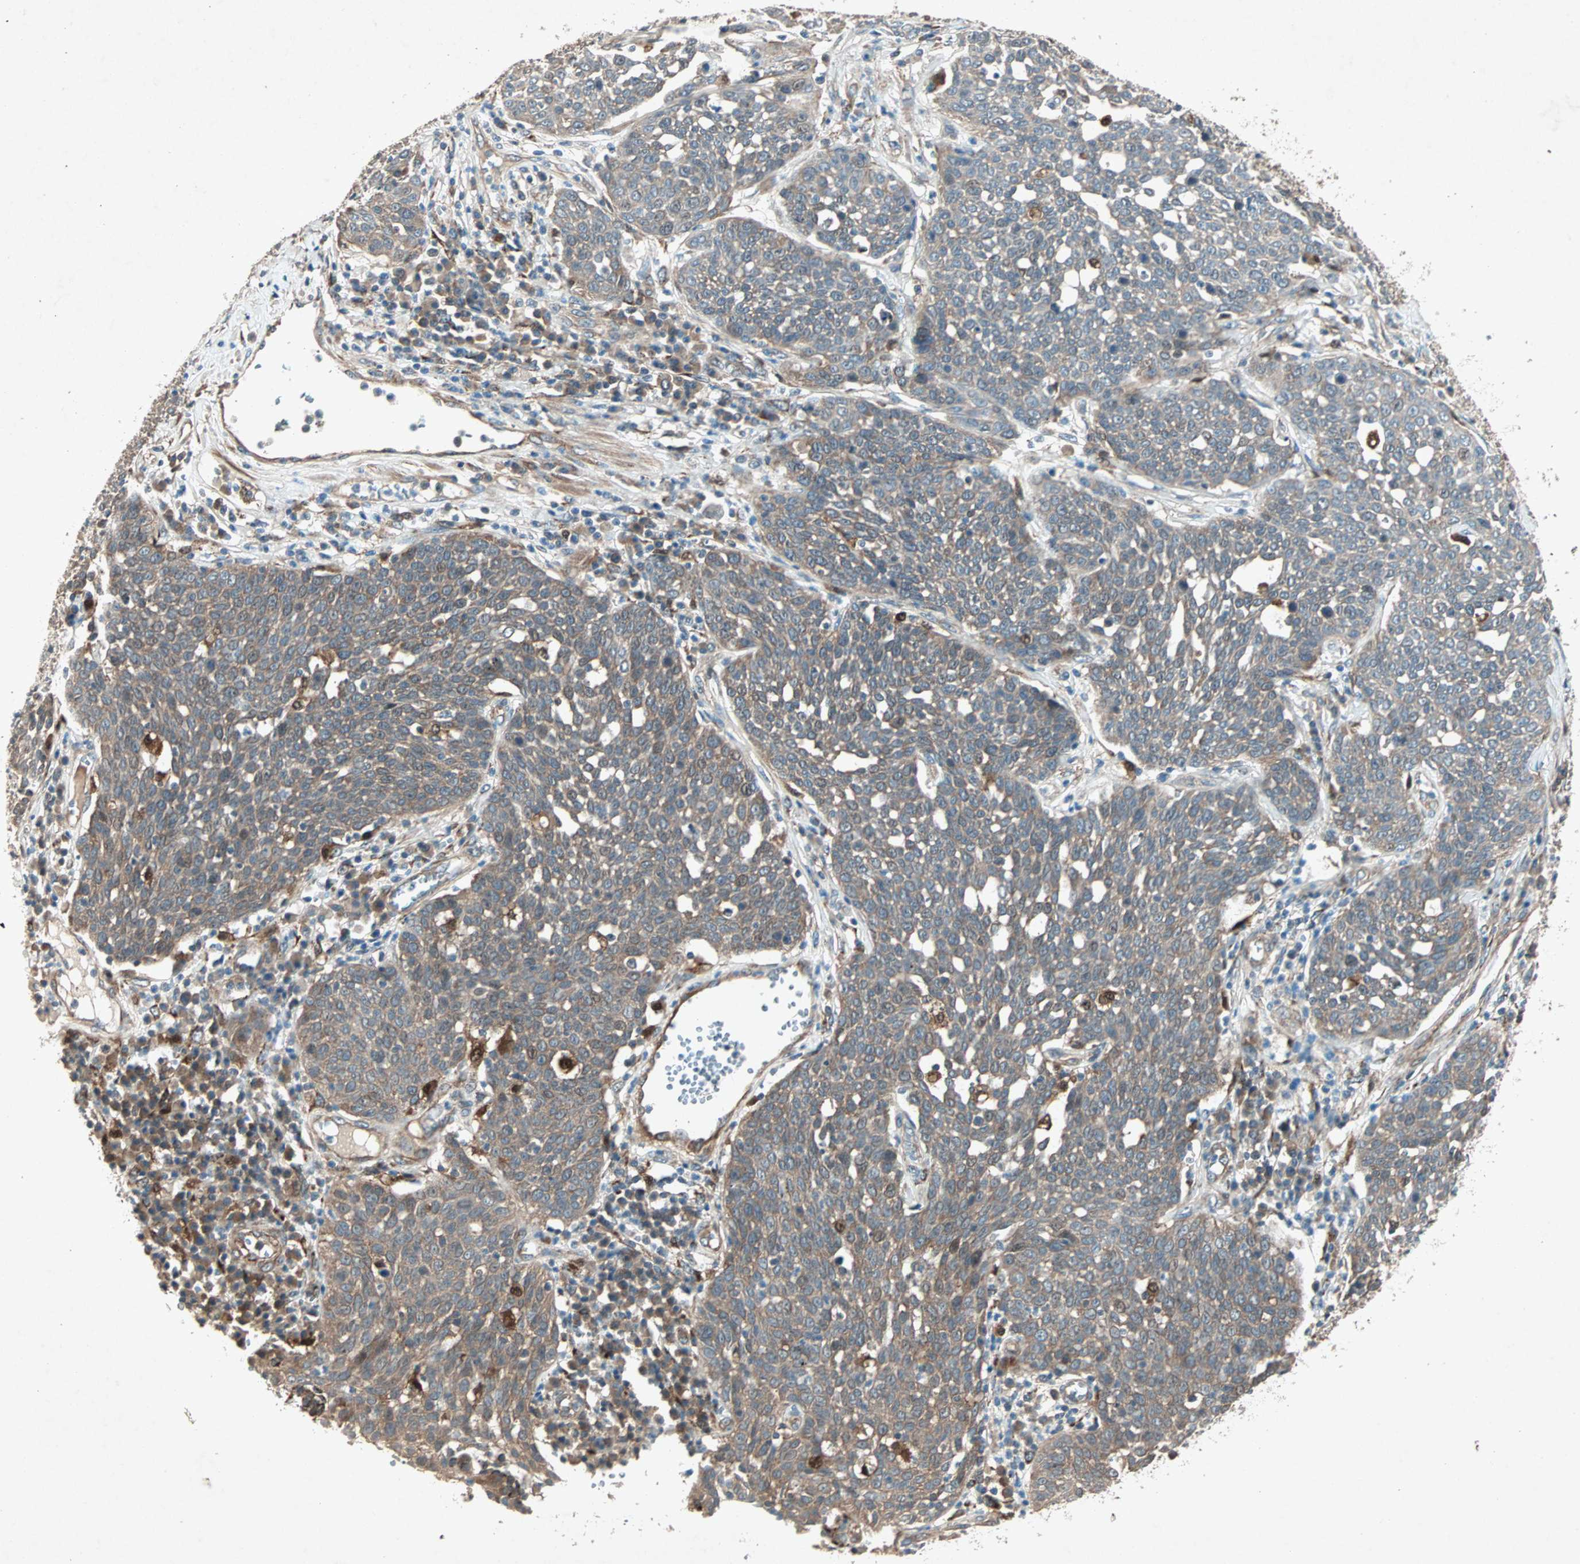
{"staining": {"intensity": "weak", "quantity": ">75%", "location": "cytoplasmic/membranous"}, "tissue": "cervical cancer", "cell_type": "Tumor cells", "image_type": "cancer", "snomed": [{"axis": "morphology", "description": "Squamous cell carcinoma, NOS"}, {"axis": "topography", "description": "Cervix"}], "caption": "This is an image of immunohistochemistry staining of squamous cell carcinoma (cervical), which shows weak expression in the cytoplasmic/membranous of tumor cells.", "gene": "SDSL", "patient": {"sex": "female", "age": 34}}